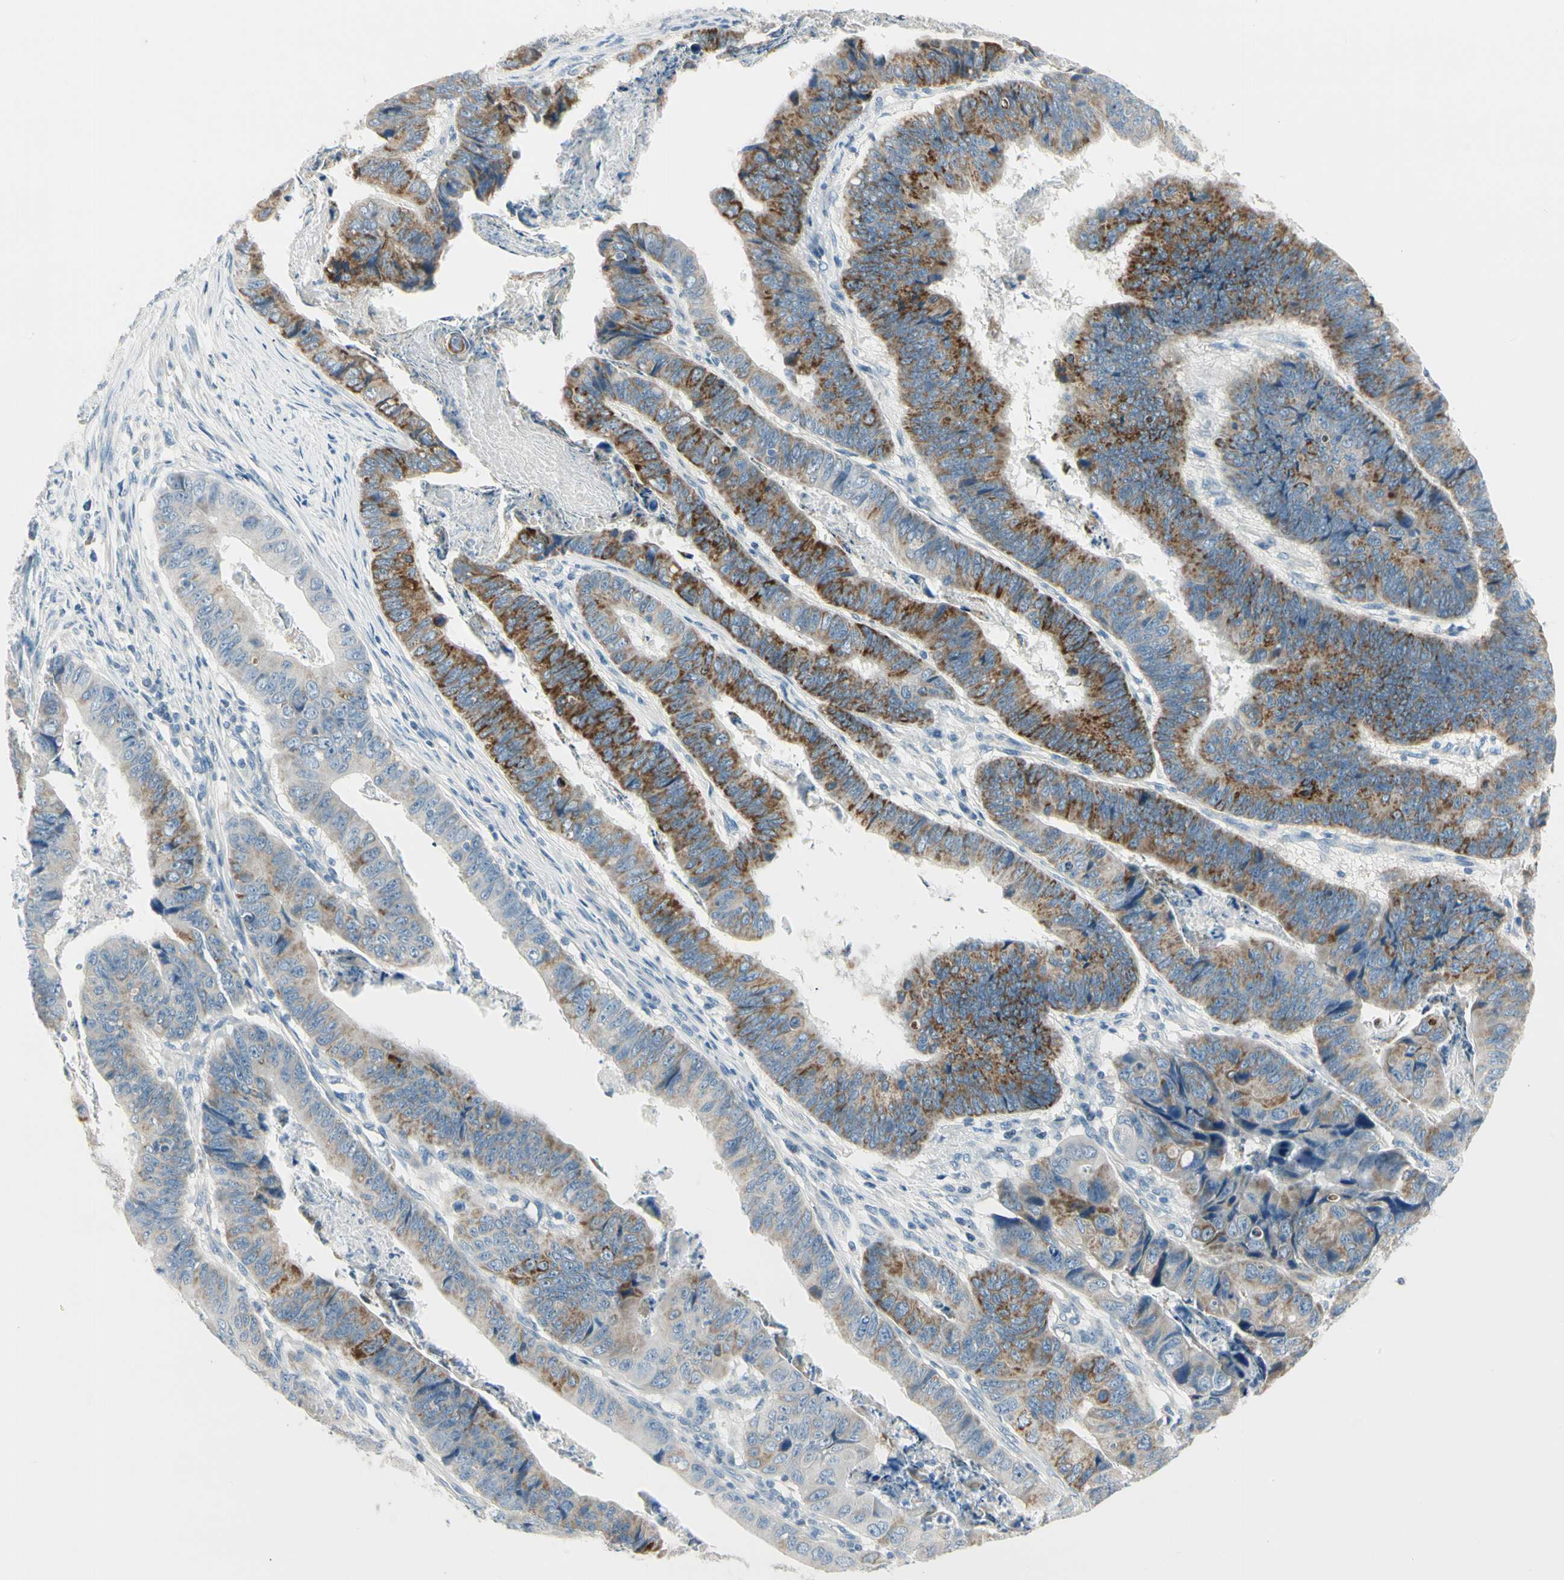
{"staining": {"intensity": "strong", "quantity": "25%-75%", "location": "cytoplasmic/membranous"}, "tissue": "stomach cancer", "cell_type": "Tumor cells", "image_type": "cancer", "snomed": [{"axis": "morphology", "description": "Adenocarcinoma, NOS"}, {"axis": "topography", "description": "Stomach, lower"}], "caption": "The histopathology image displays immunohistochemical staining of adenocarcinoma (stomach). There is strong cytoplasmic/membranous expression is seen in approximately 25%-75% of tumor cells. (brown staining indicates protein expression, while blue staining denotes nuclei).", "gene": "SLC6A15", "patient": {"sex": "male", "age": 77}}